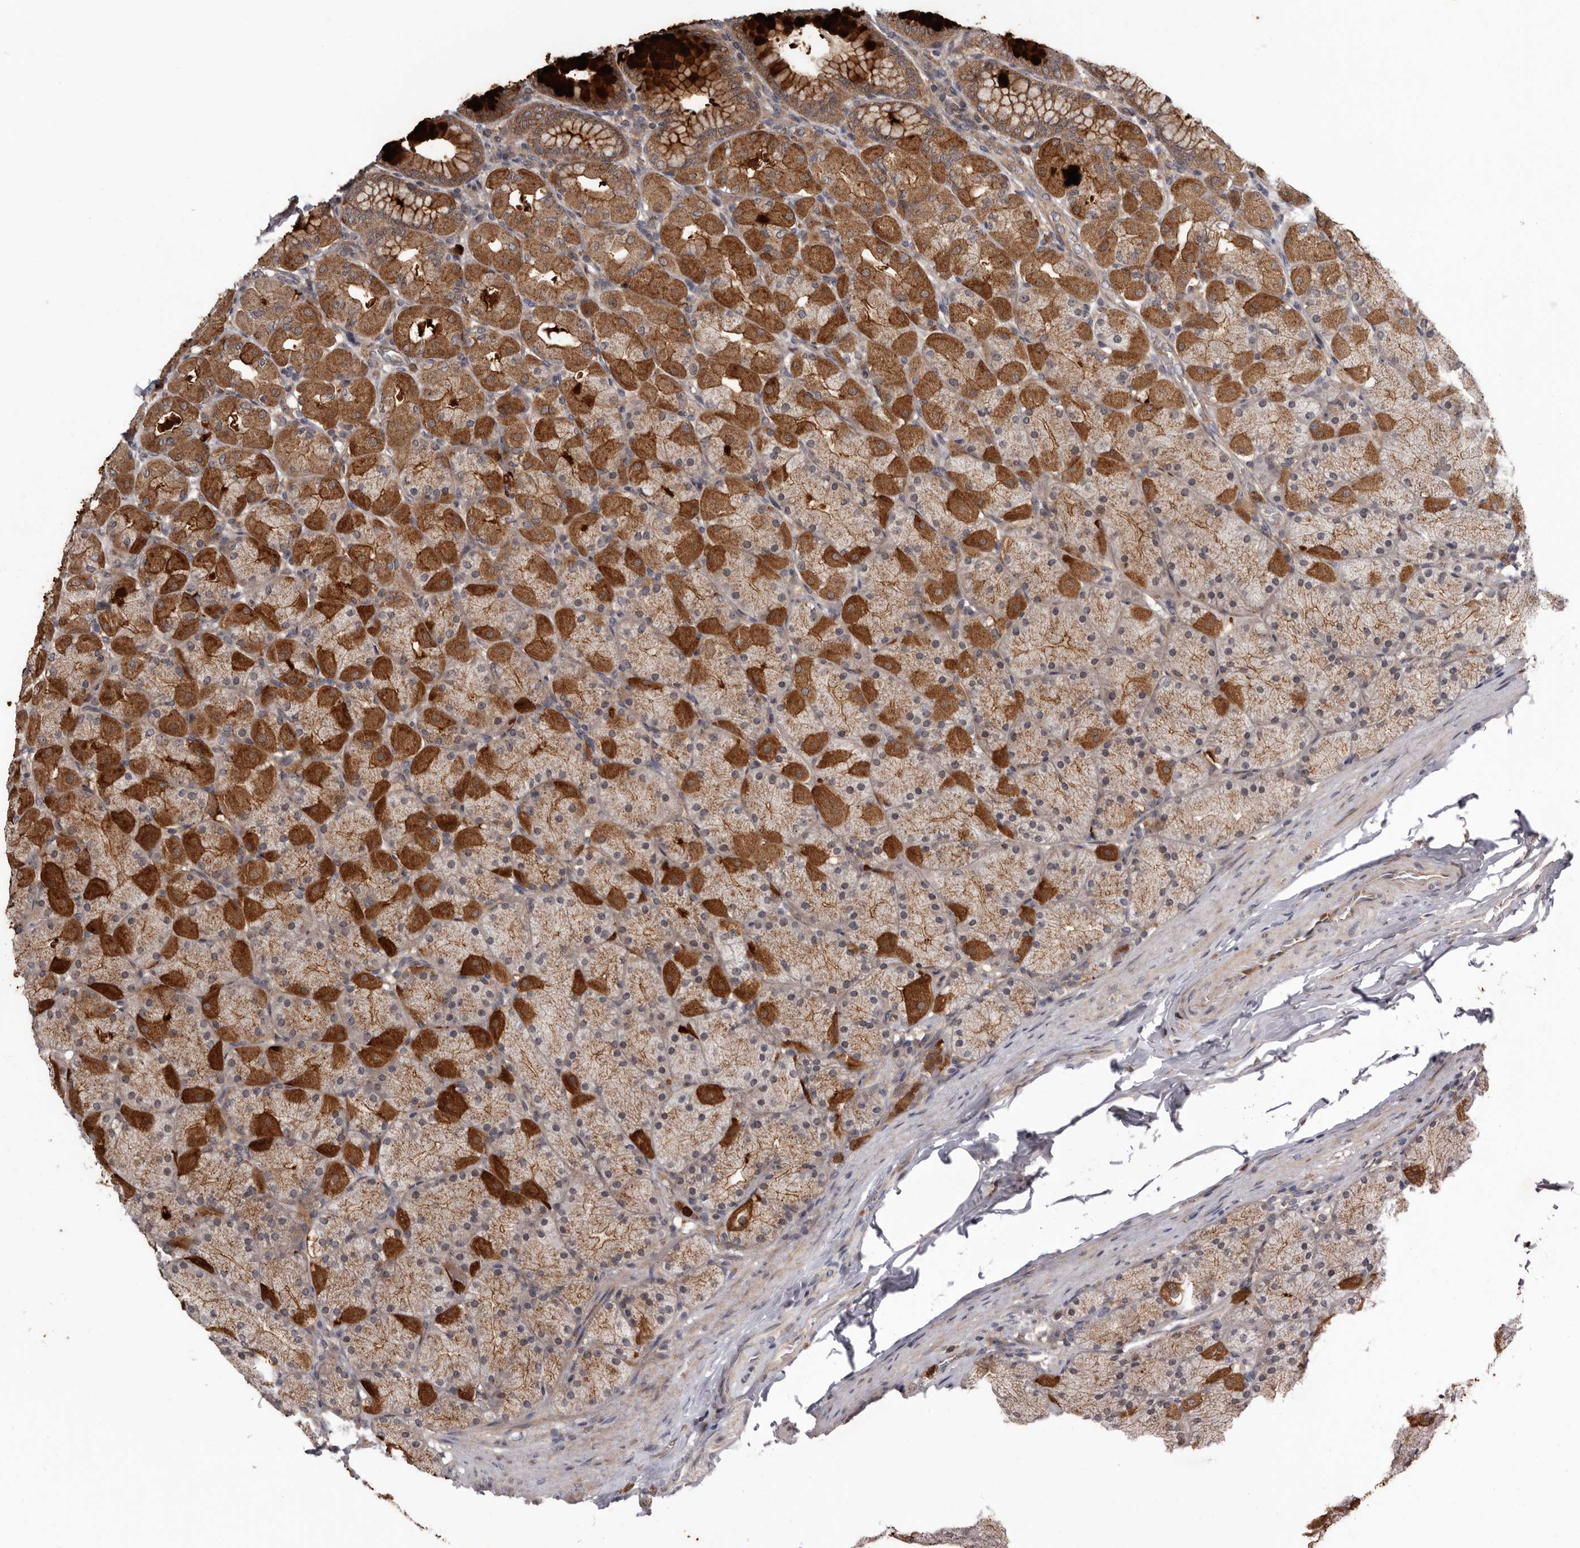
{"staining": {"intensity": "strong", "quantity": ">75%", "location": "cytoplasmic/membranous"}, "tissue": "stomach", "cell_type": "Glandular cells", "image_type": "normal", "snomed": [{"axis": "morphology", "description": "Normal tissue, NOS"}, {"axis": "topography", "description": "Stomach, upper"}], "caption": "Immunohistochemistry (DAB) staining of benign stomach exhibits strong cytoplasmic/membranous protein positivity in about >75% of glandular cells. (brown staining indicates protein expression, while blue staining denotes nuclei).", "gene": "FGFR4", "patient": {"sex": "female", "age": 56}}